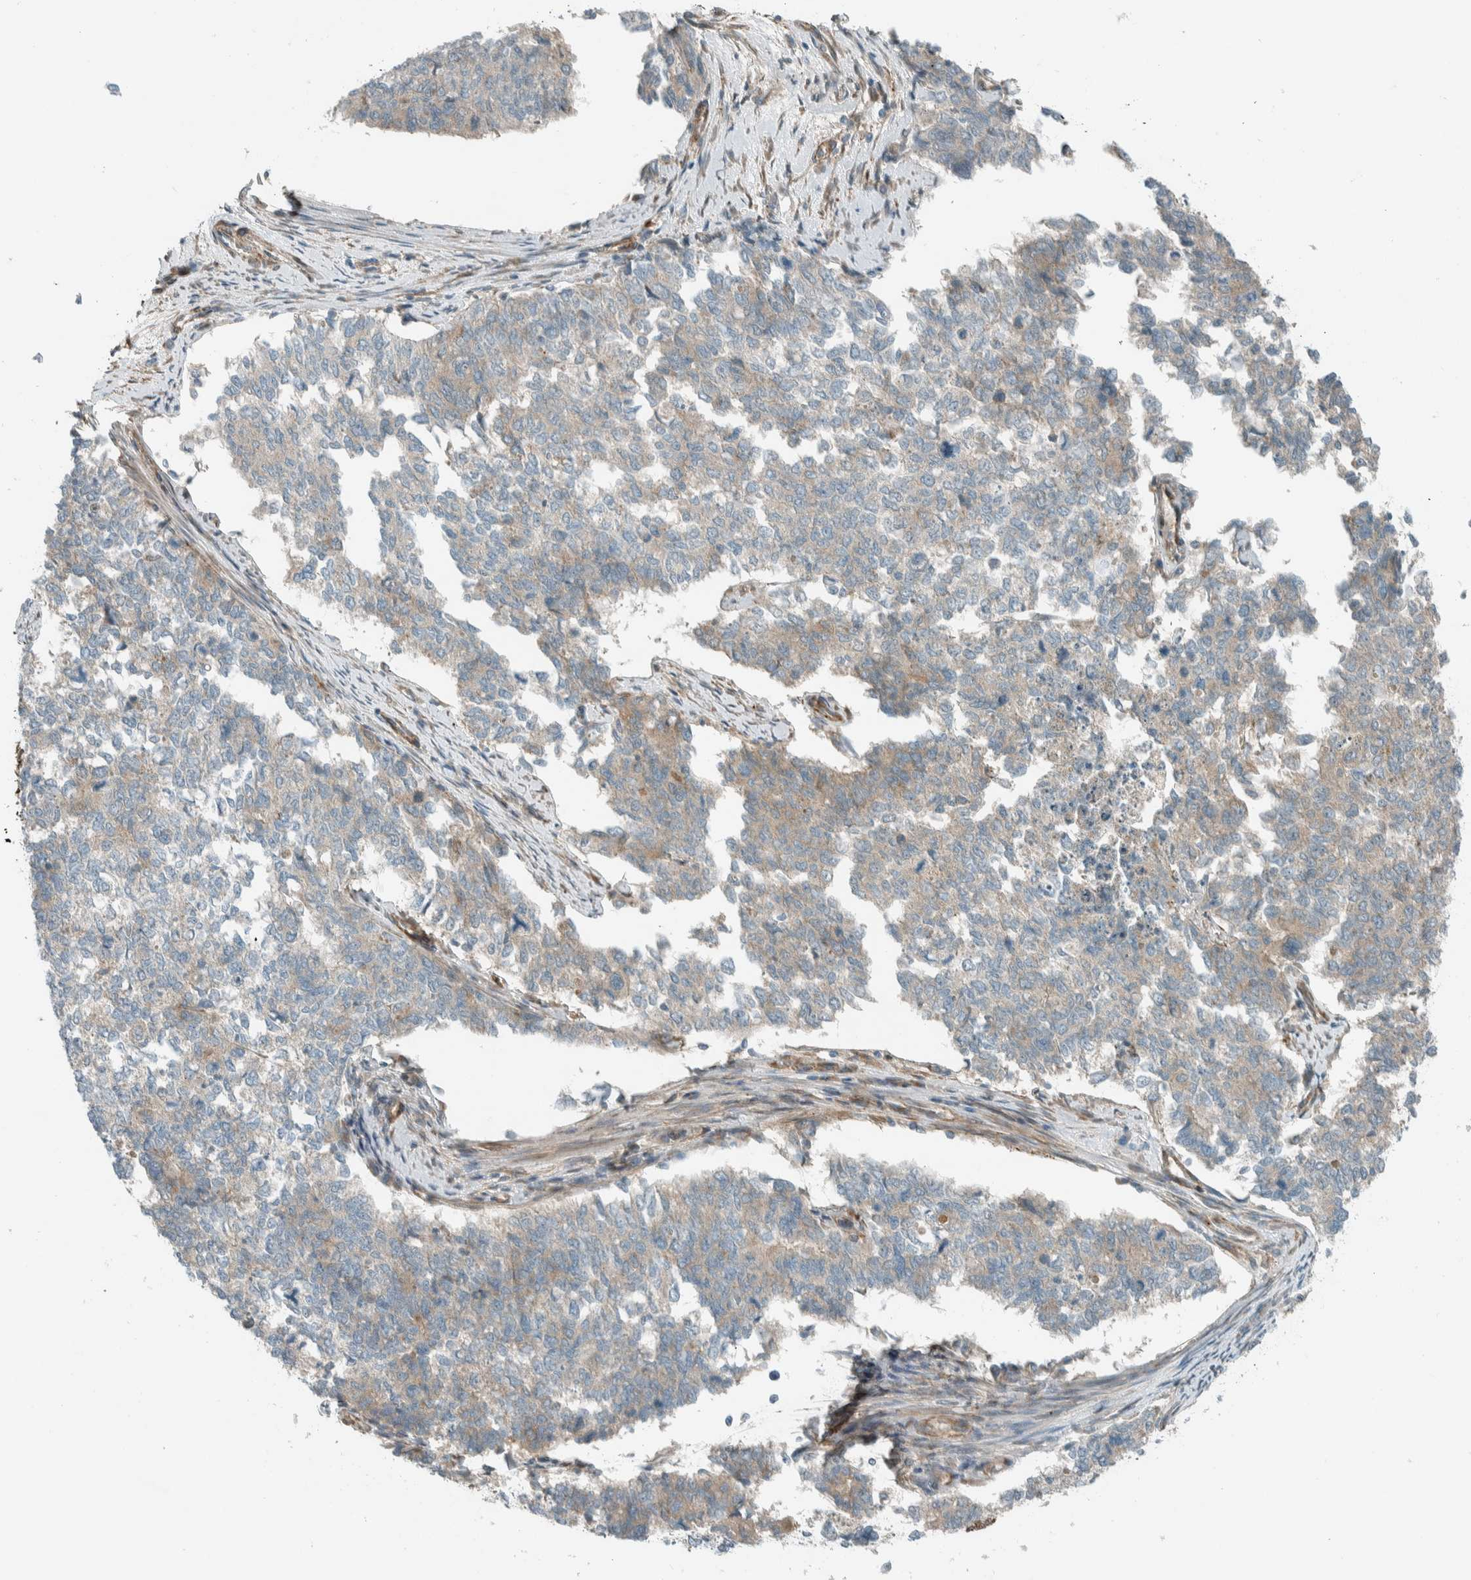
{"staining": {"intensity": "weak", "quantity": "<25%", "location": "cytoplasmic/membranous"}, "tissue": "cervical cancer", "cell_type": "Tumor cells", "image_type": "cancer", "snomed": [{"axis": "morphology", "description": "Squamous cell carcinoma, NOS"}, {"axis": "topography", "description": "Cervix"}], "caption": "Tumor cells show no significant protein staining in cervical cancer.", "gene": "EXOC7", "patient": {"sex": "female", "age": 63}}